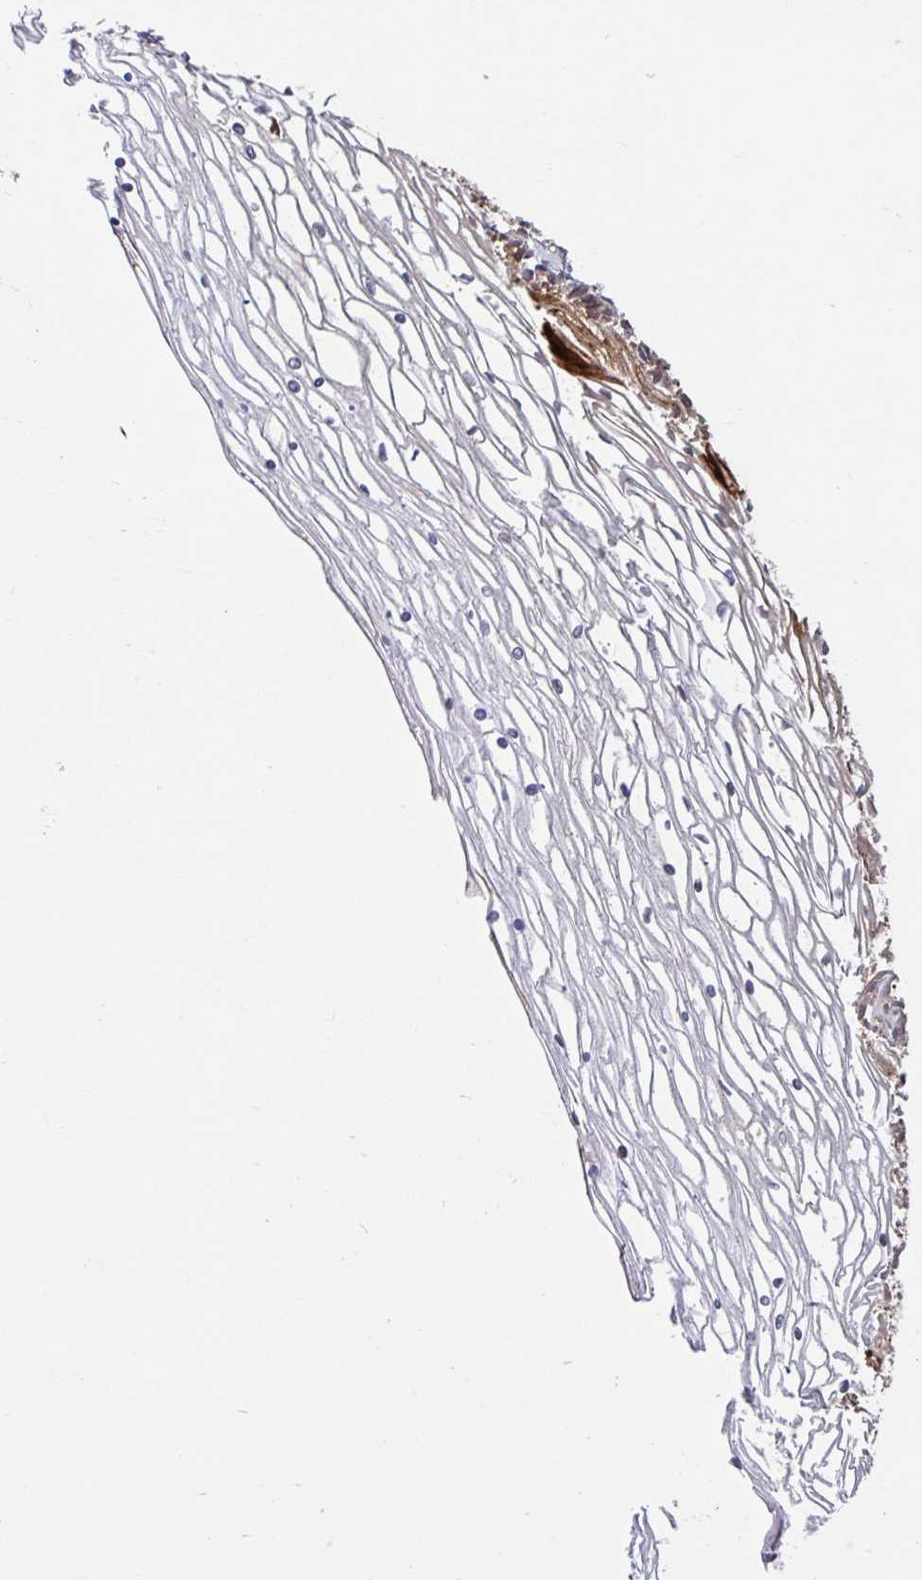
{"staining": {"intensity": "moderate", "quantity": ">75%", "location": "cytoplasmic/membranous,nuclear"}, "tissue": "cervix", "cell_type": "Glandular cells", "image_type": "normal", "snomed": [{"axis": "morphology", "description": "Normal tissue, NOS"}, {"axis": "topography", "description": "Cervix"}], "caption": "Immunohistochemistry image of unremarkable cervix: cervix stained using immunohistochemistry (IHC) displays medium levels of moderate protein expression localized specifically in the cytoplasmic/membranous,nuclear of glandular cells, appearing as a cytoplasmic/membranous,nuclear brown color.", "gene": "BLVRA", "patient": {"sex": "female", "age": 36}}